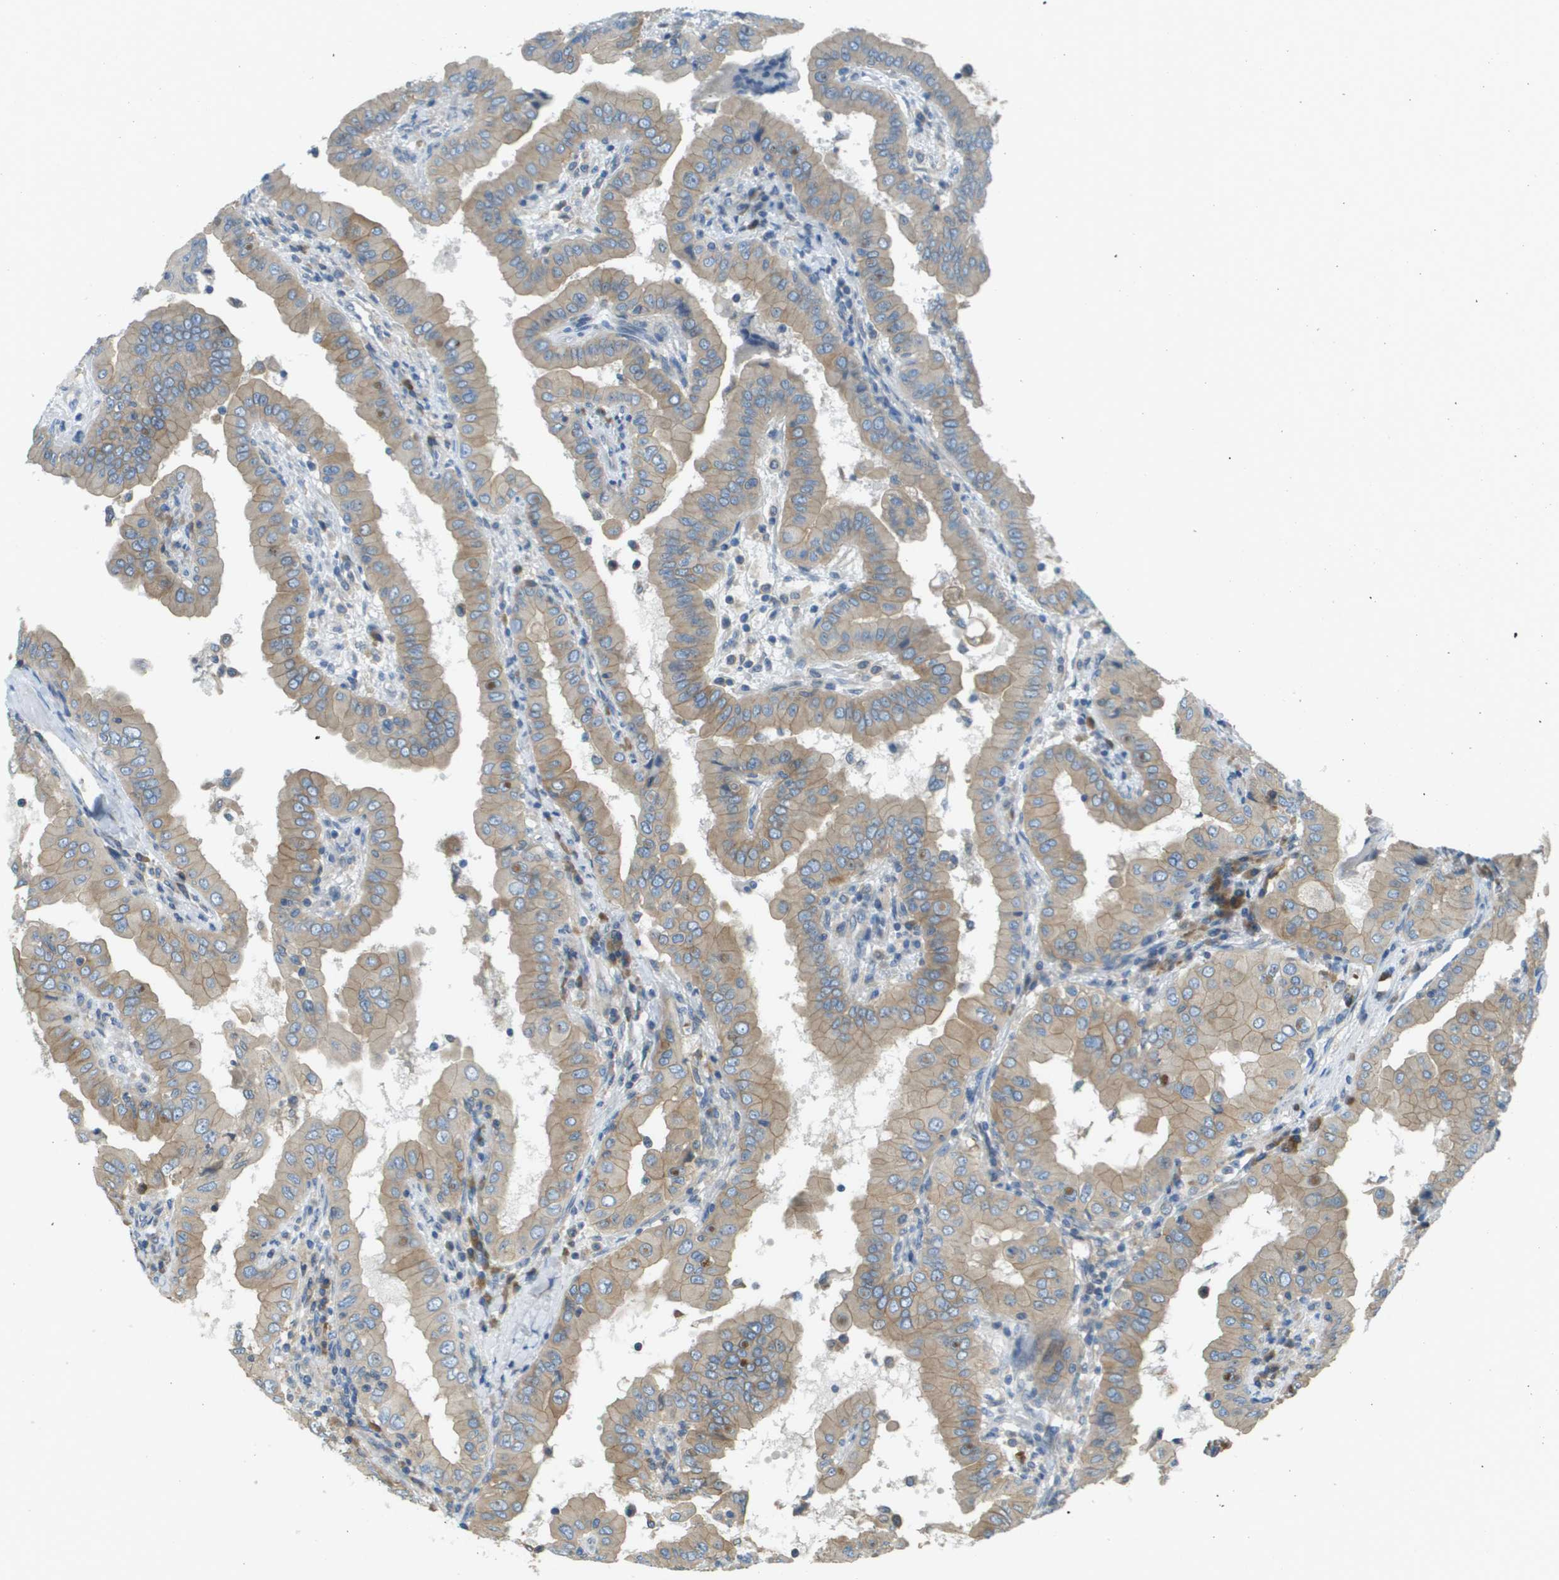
{"staining": {"intensity": "weak", "quantity": ">75%", "location": "cytoplasmic/membranous"}, "tissue": "thyroid cancer", "cell_type": "Tumor cells", "image_type": "cancer", "snomed": [{"axis": "morphology", "description": "Papillary adenocarcinoma, NOS"}, {"axis": "topography", "description": "Thyroid gland"}], "caption": "Thyroid cancer (papillary adenocarcinoma) stained with immunohistochemistry (IHC) displays weak cytoplasmic/membranous positivity in approximately >75% of tumor cells.", "gene": "DNAJB11", "patient": {"sex": "male", "age": 33}}